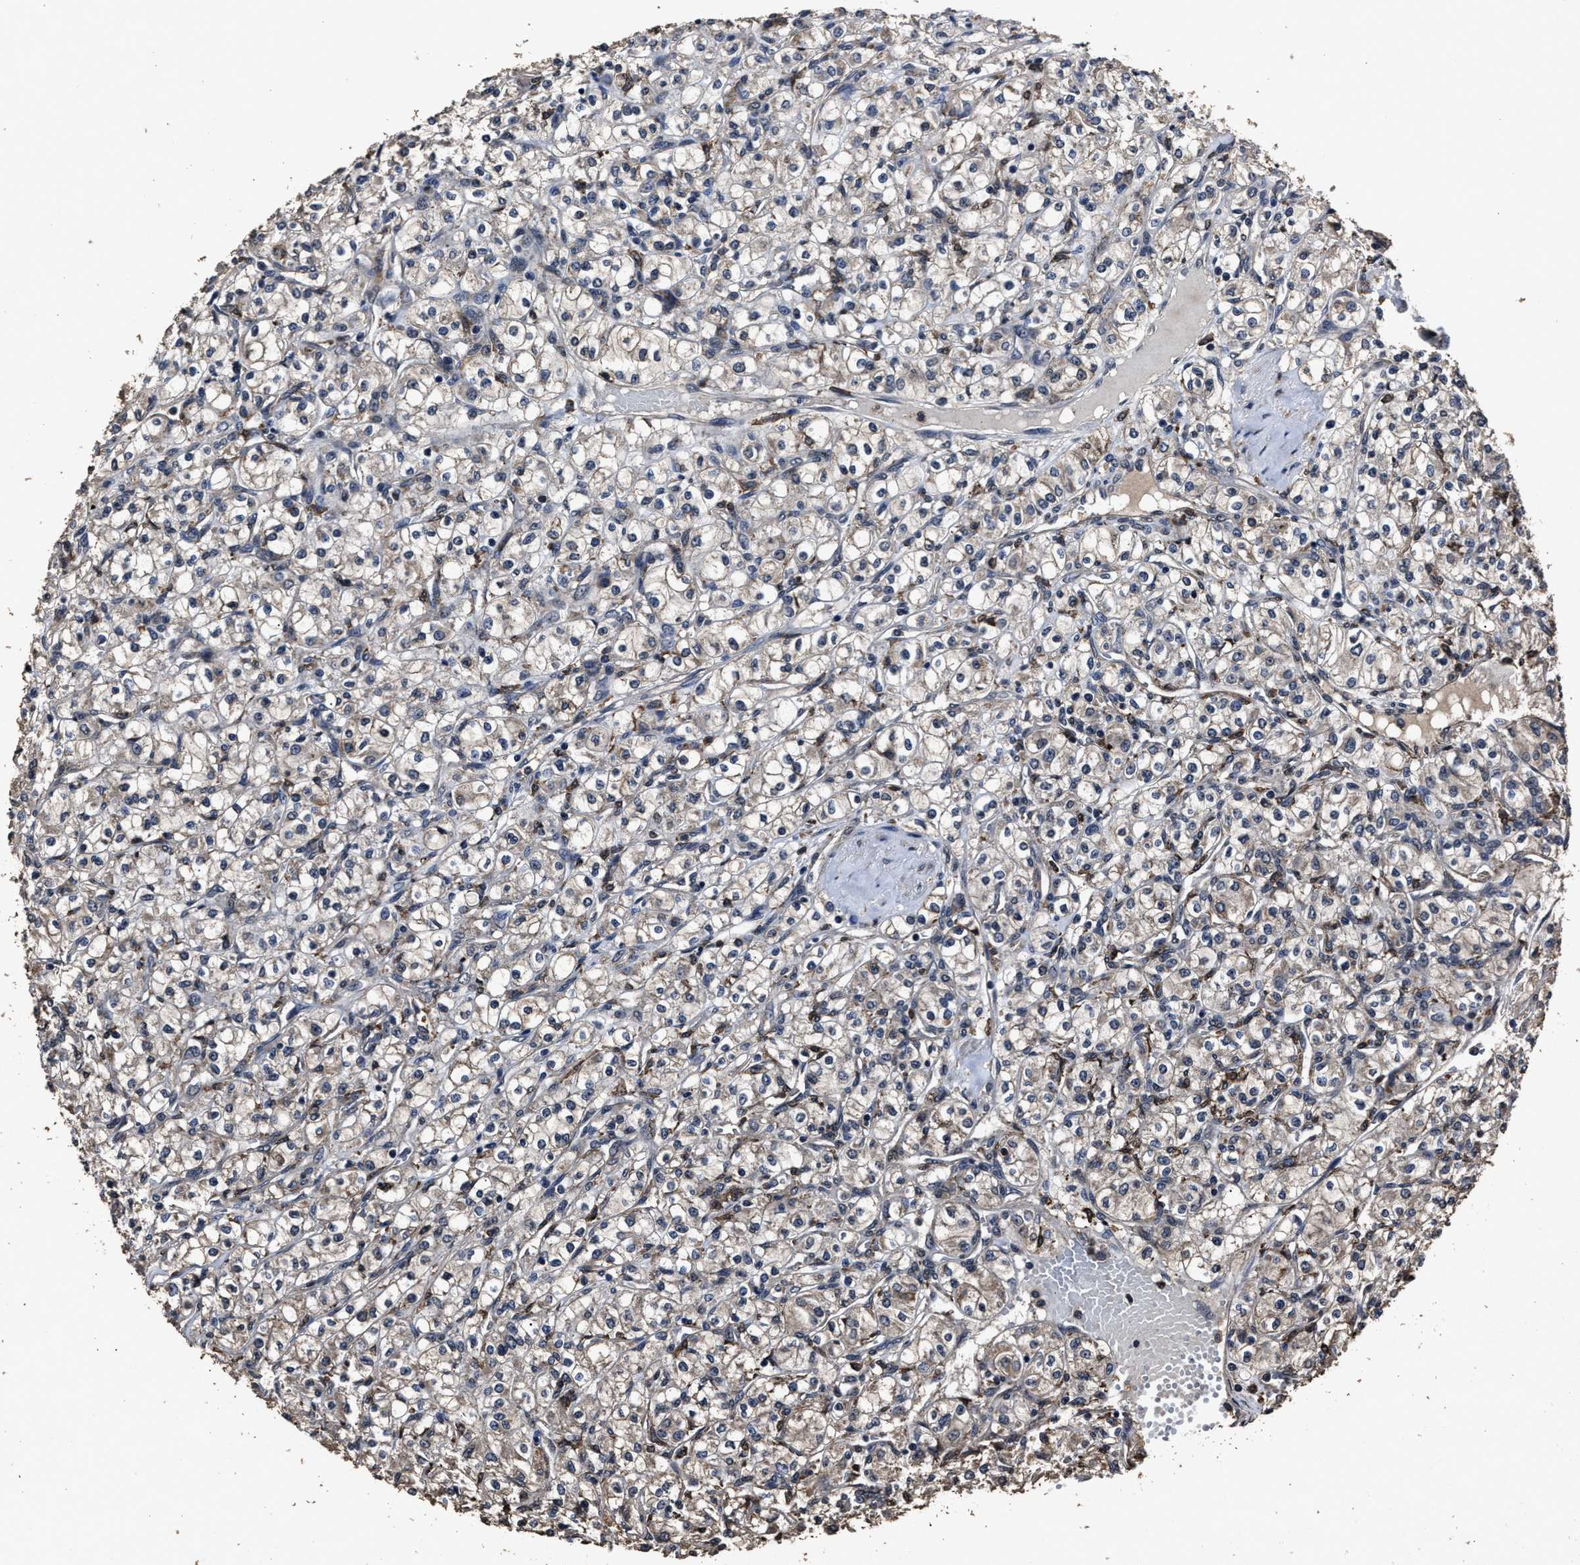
{"staining": {"intensity": "weak", "quantity": "<25%", "location": "cytoplasmic/membranous"}, "tissue": "renal cancer", "cell_type": "Tumor cells", "image_type": "cancer", "snomed": [{"axis": "morphology", "description": "Adenocarcinoma, NOS"}, {"axis": "topography", "description": "Kidney"}], "caption": "Immunohistochemistry (IHC) photomicrograph of neoplastic tissue: adenocarcinoma (renal) stained with DAB reveals no significant protein expression in tumor cells. (Immunohistochemistry (IHC), brightfield microscopy, high magnification).", "gene": "RSBN1L", "patient": {"sex": "male", "age": 77}}